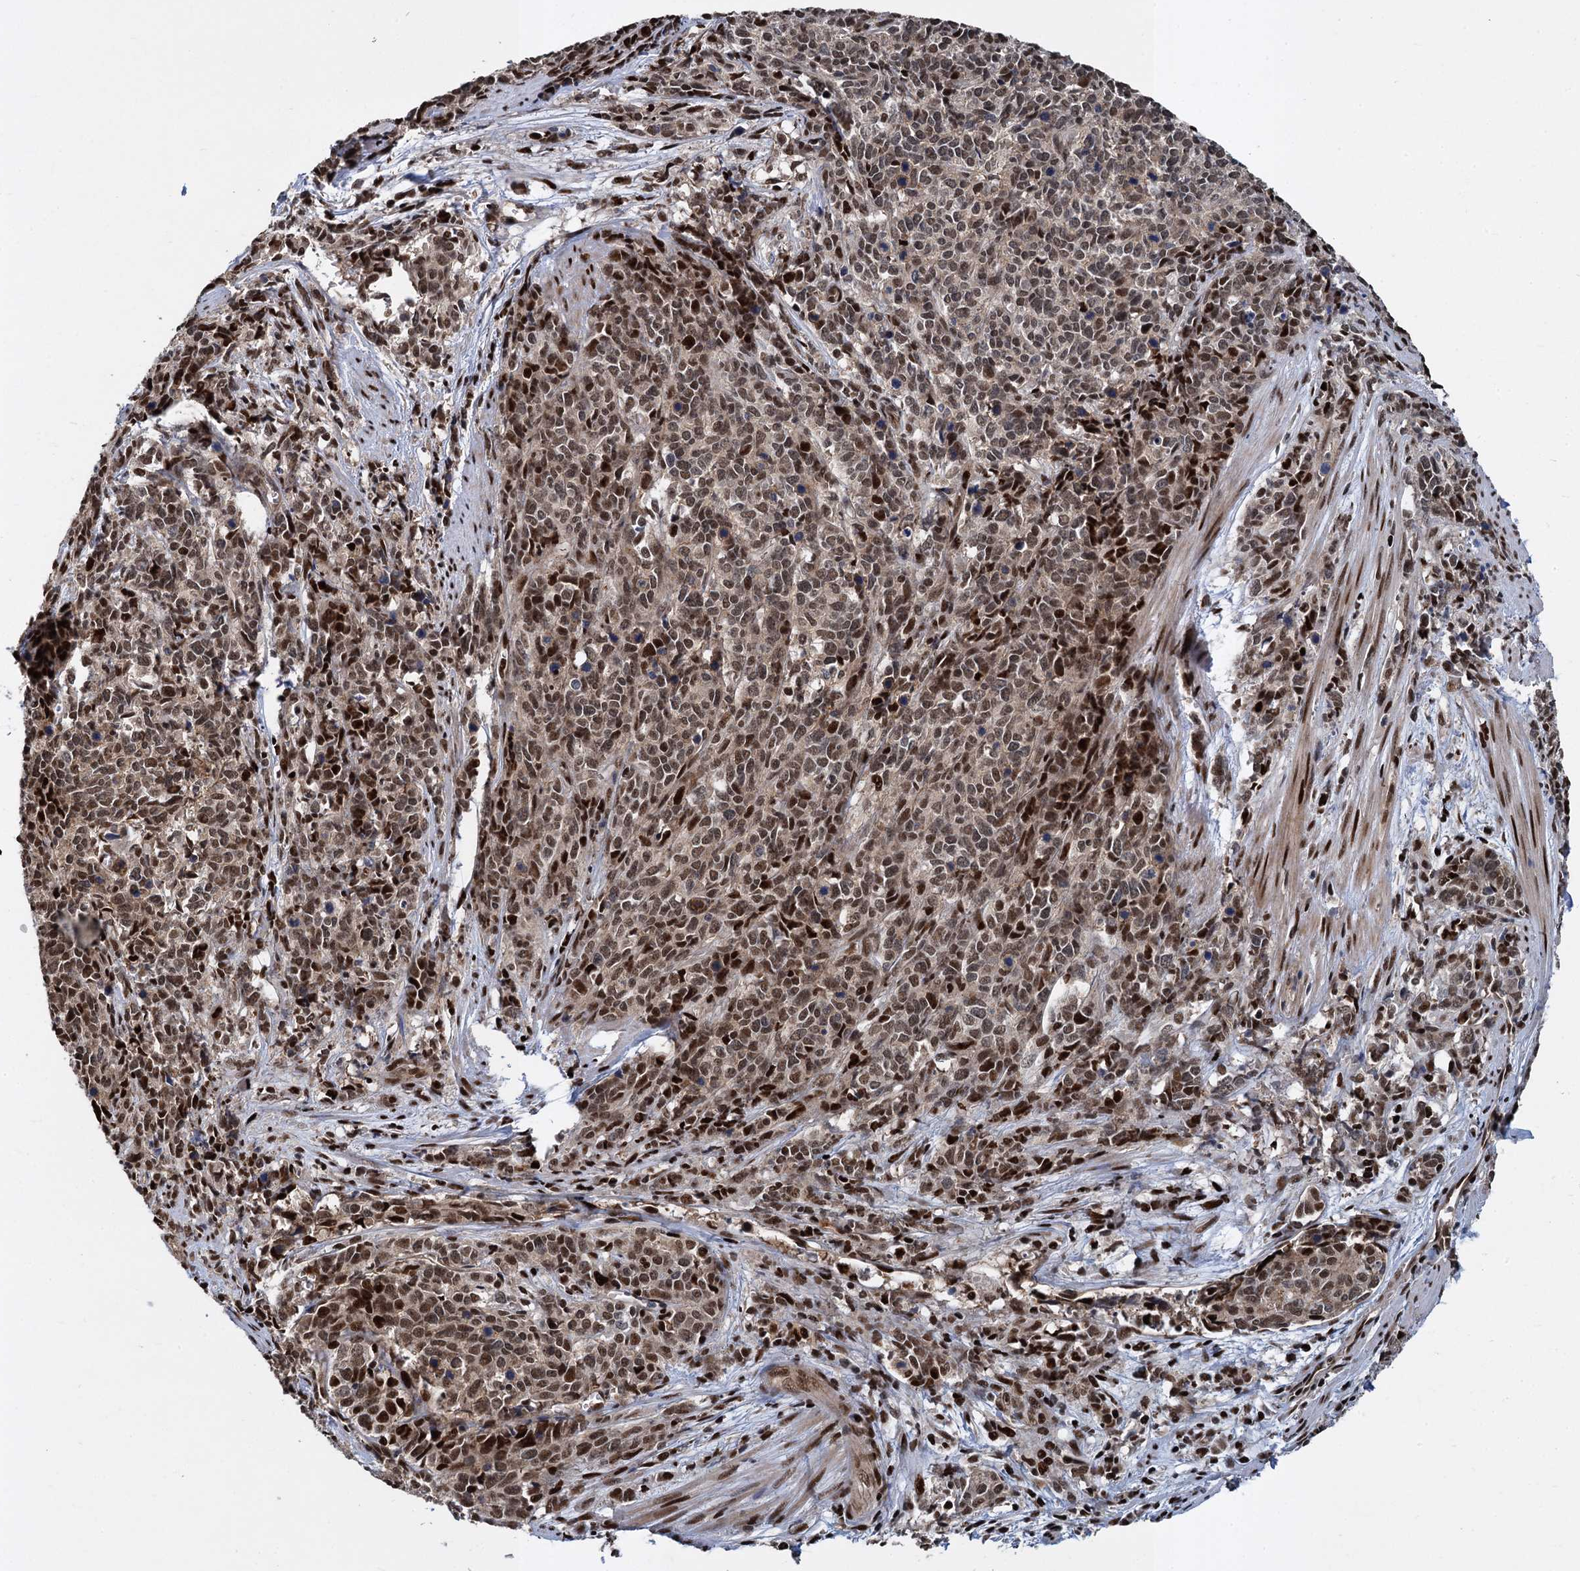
{"staining": {"intensity": "moderate", "quantity": ">75%", "location": "nuclear"}, "tissue": "cervical cancer", "cell_type": "Tumor cells", "image_type": "cancer", "snomed": [{"axis": "morphology", "description": "Squamous cell carcinoma, NOS"}, {"axis": "topography", "description": "Cervix"}], "caption": "Human cervical cancer stained with a protein marker demonstrates moderate staining in tumor cells.", "gene": "ANKRD49", "patient": {"sex": "female", "age": 60}}